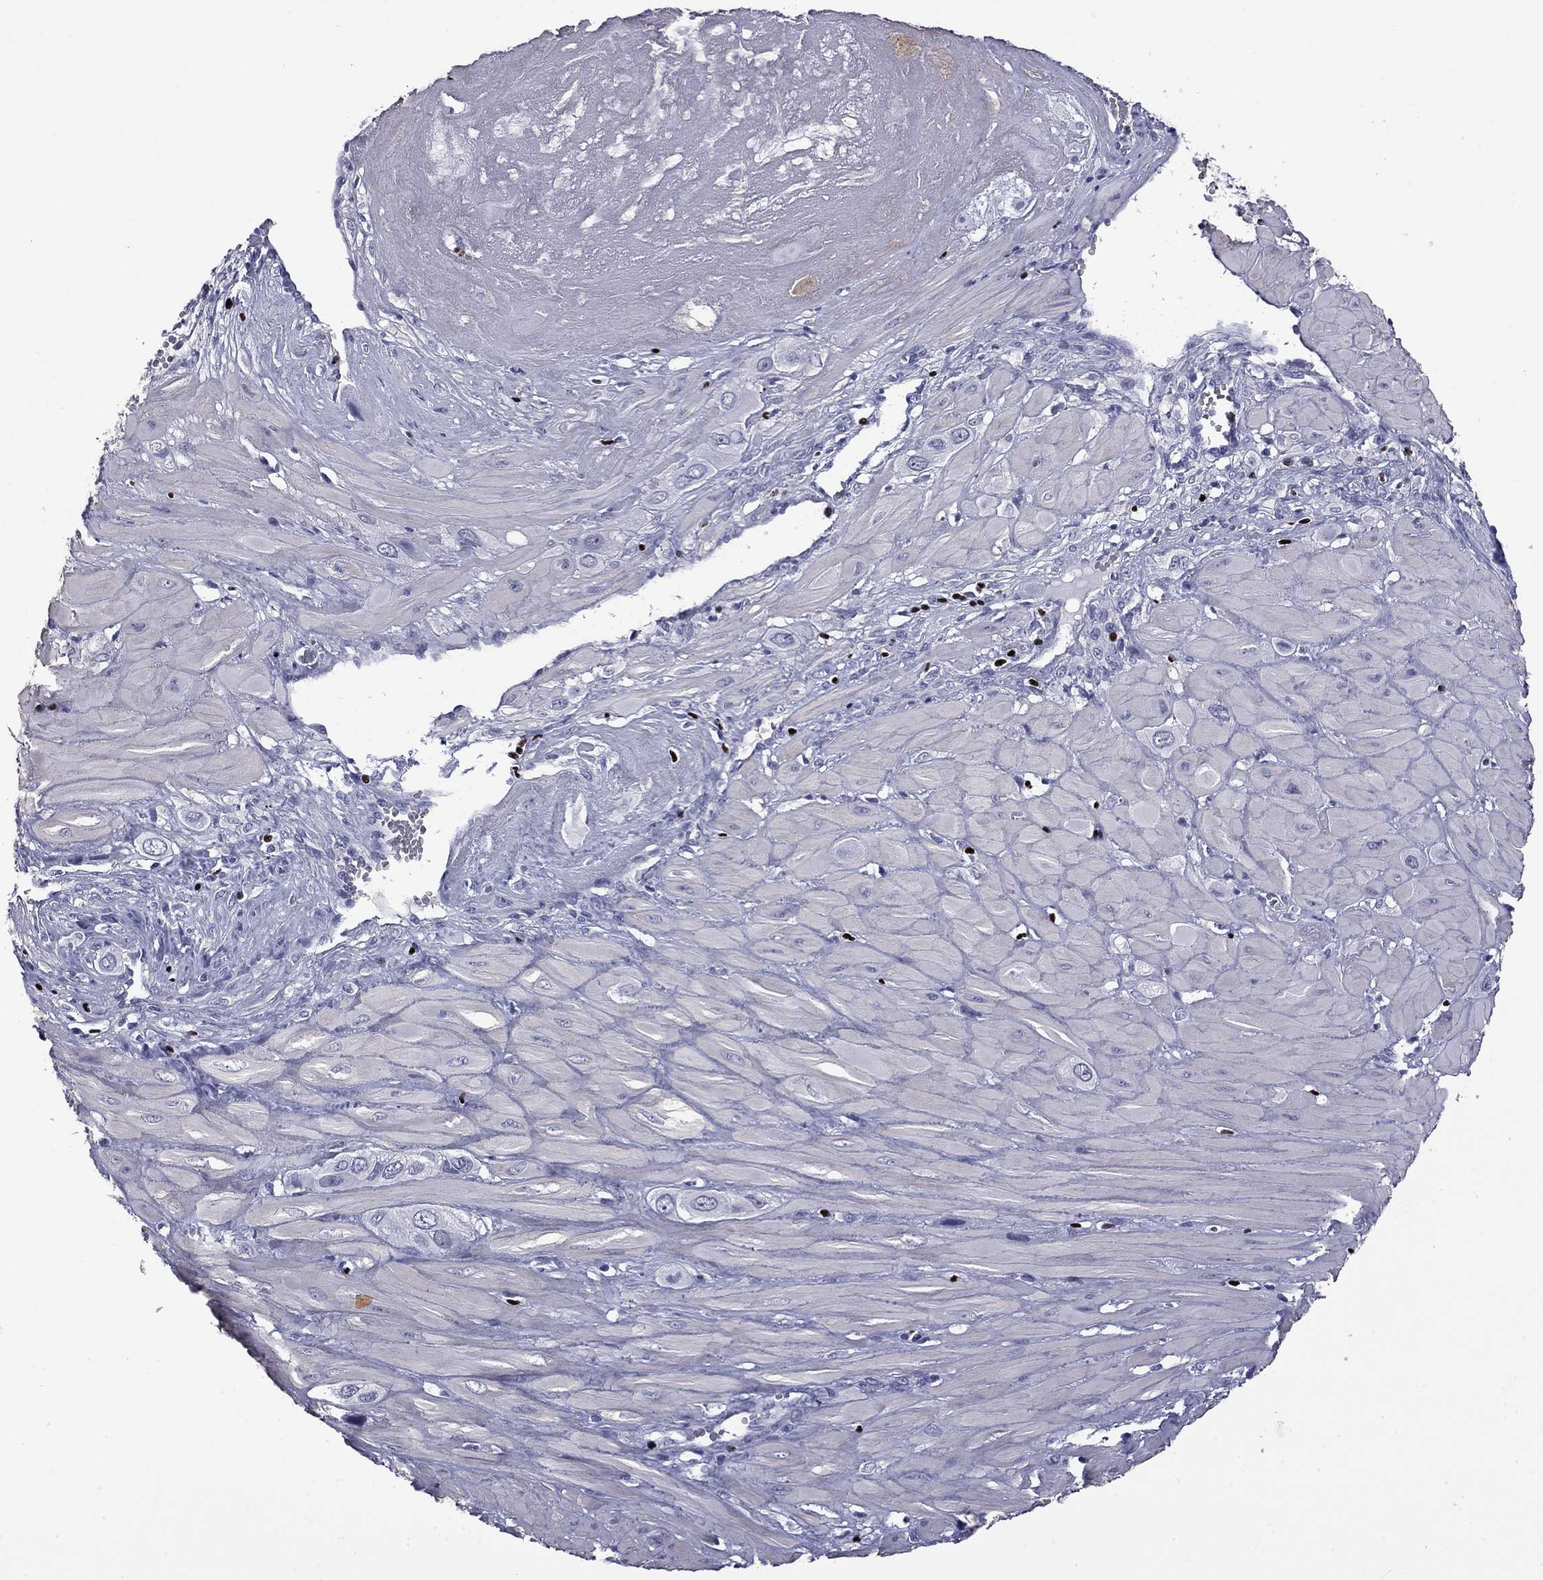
{"staining": {"intensity": "negative", "quantity": "none", "location": "none"}, "tissue": "cervical cancer", "cell_type": "Tumor cells", "image_type": "cancer", "snomed": [{"axis": "morphology", "description": "Squamous cell carcinoma, NOS"}, {"axis": "topography", "description": "Cervix"}], "caption": "Protein analysis of cervical cancer demonstrates no significant positivity in tumor cells.", "gene": "IKZF3", "patient": {"sex": "female", "age": 34}}